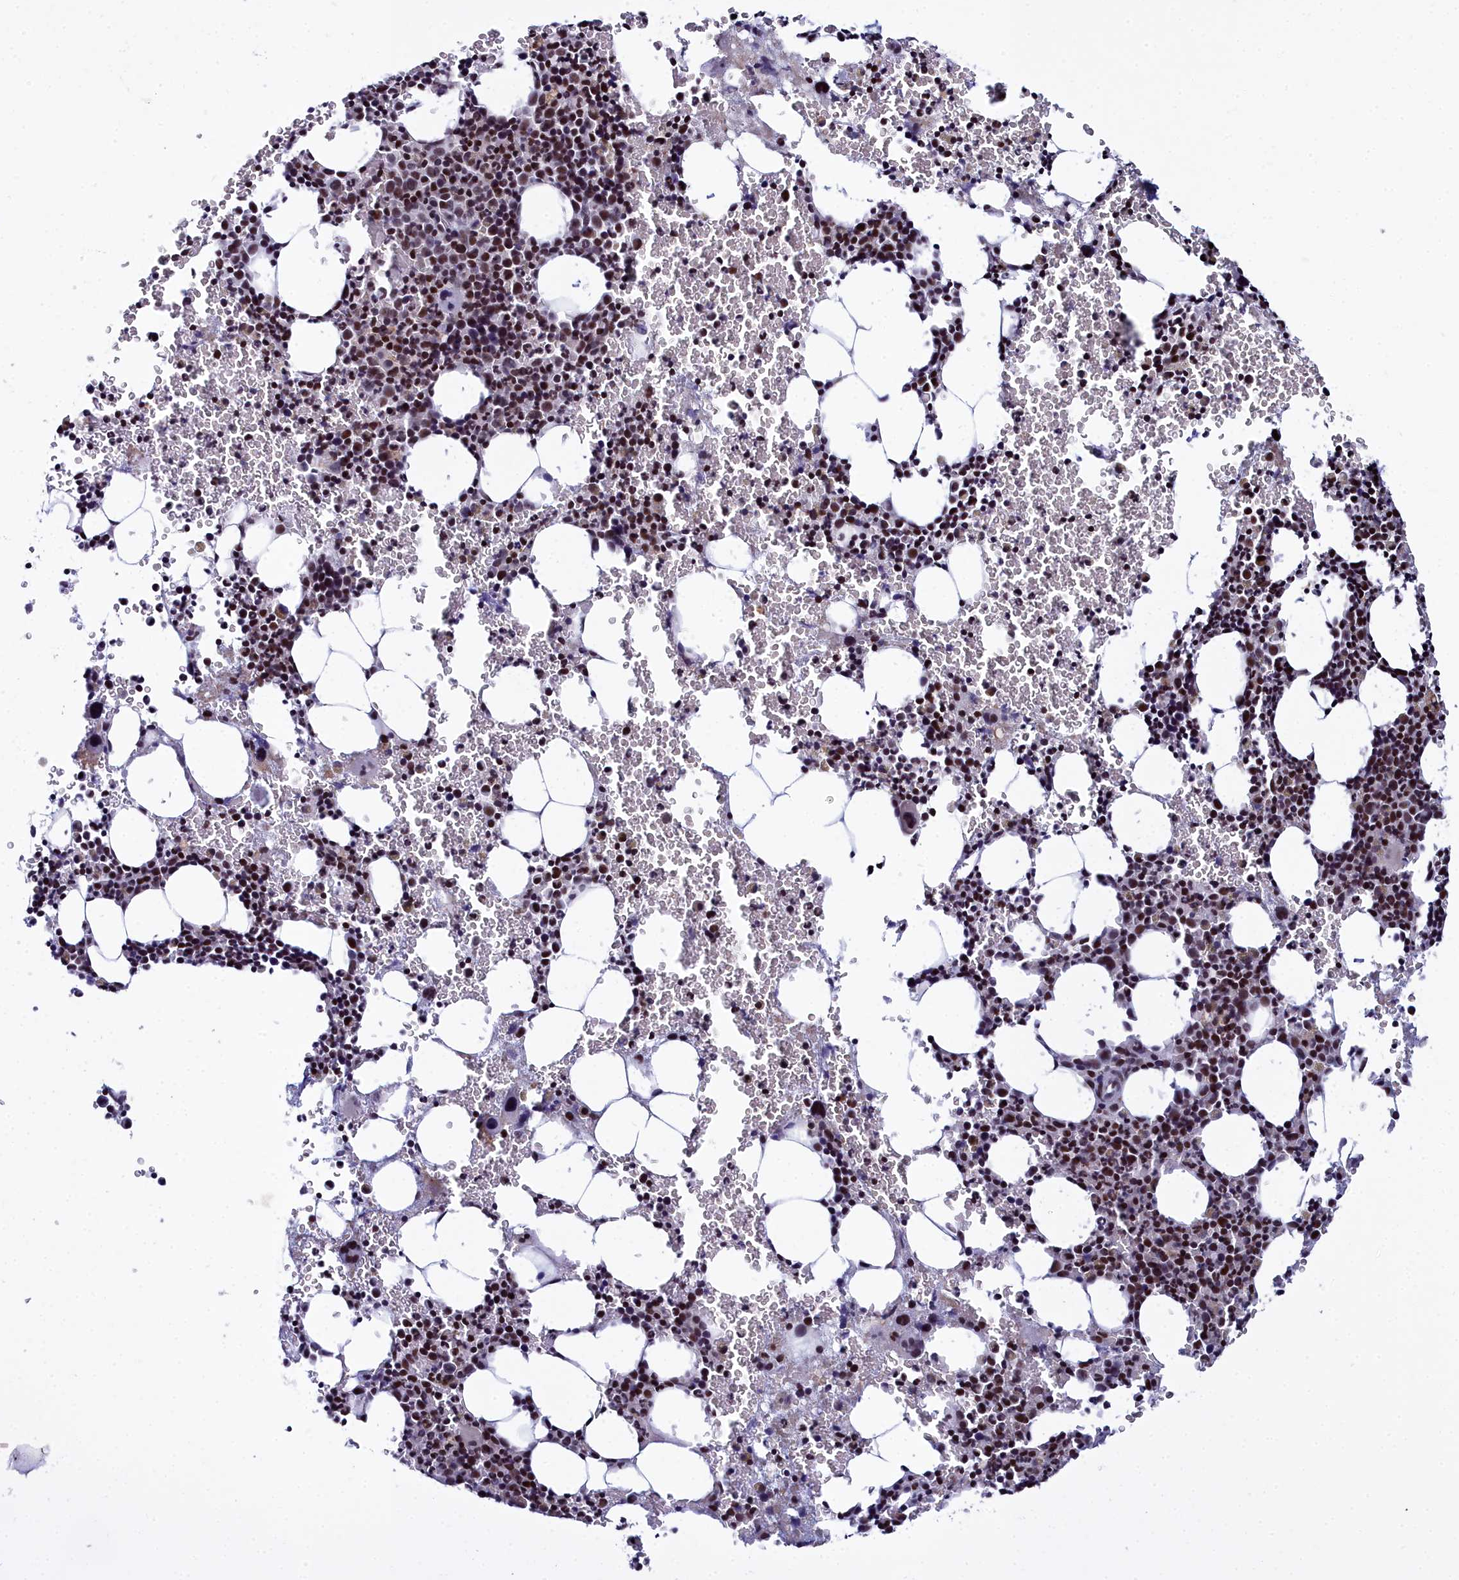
{"staining": {"intensity": "strong", "quantity": "25%-75%", "location": "nuclear"}, "tissue": "bone marrow", "cell_type": "Hematopoietic cells", "image_type": "normal", "snomed": [{"axis": "morphology", "description": "Normal tissue, NOS"}, {"axis": "topography", "description": "Bone marrow"}], "caption": "Protein staining shows strong nuclear expression in approximately 25%-75% of hematopoietic cells in normal bone marrow.", "gene": "CCDC97", "patient": {"sex": "male", "age": 41}}